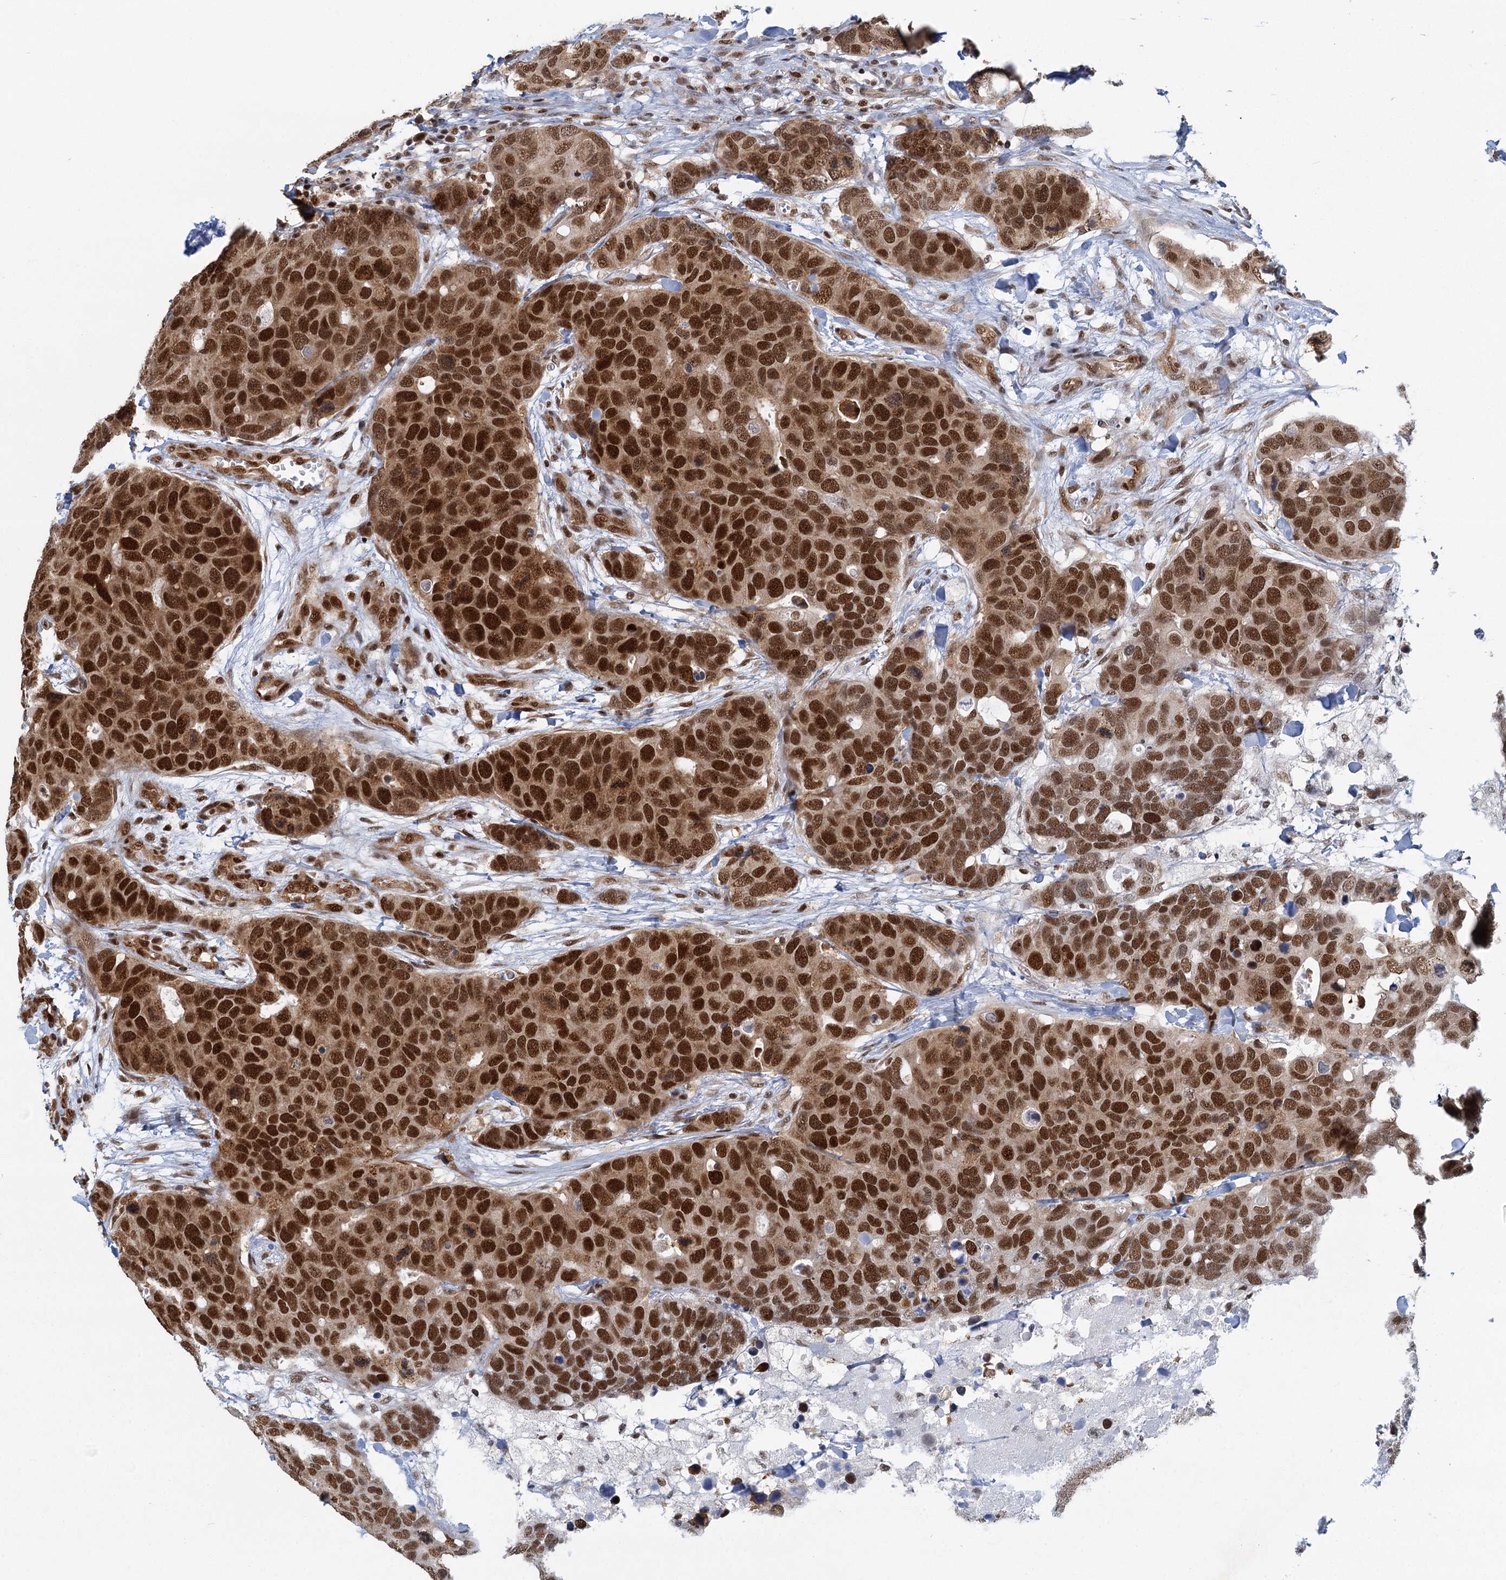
{"staining": {"intensity": "strong", "quantity": ">75%", "location": "nuclear"}, "tissue": "breast cancer", "cell_type": "Tumor cells", "image_type": "cancer", "snomed": [{"axis": "morphology", "description": "Duct carcinoma"}, {"axis": "topography", "description": "Breast"}], "caption": "Breast intraductal carcinoma stained with a brown dye displays strong nuclear positive staining in approximately >75% of tumor cells.", "gene": "GPATCH11", "patient": {"sex": "female", "age": 83}}